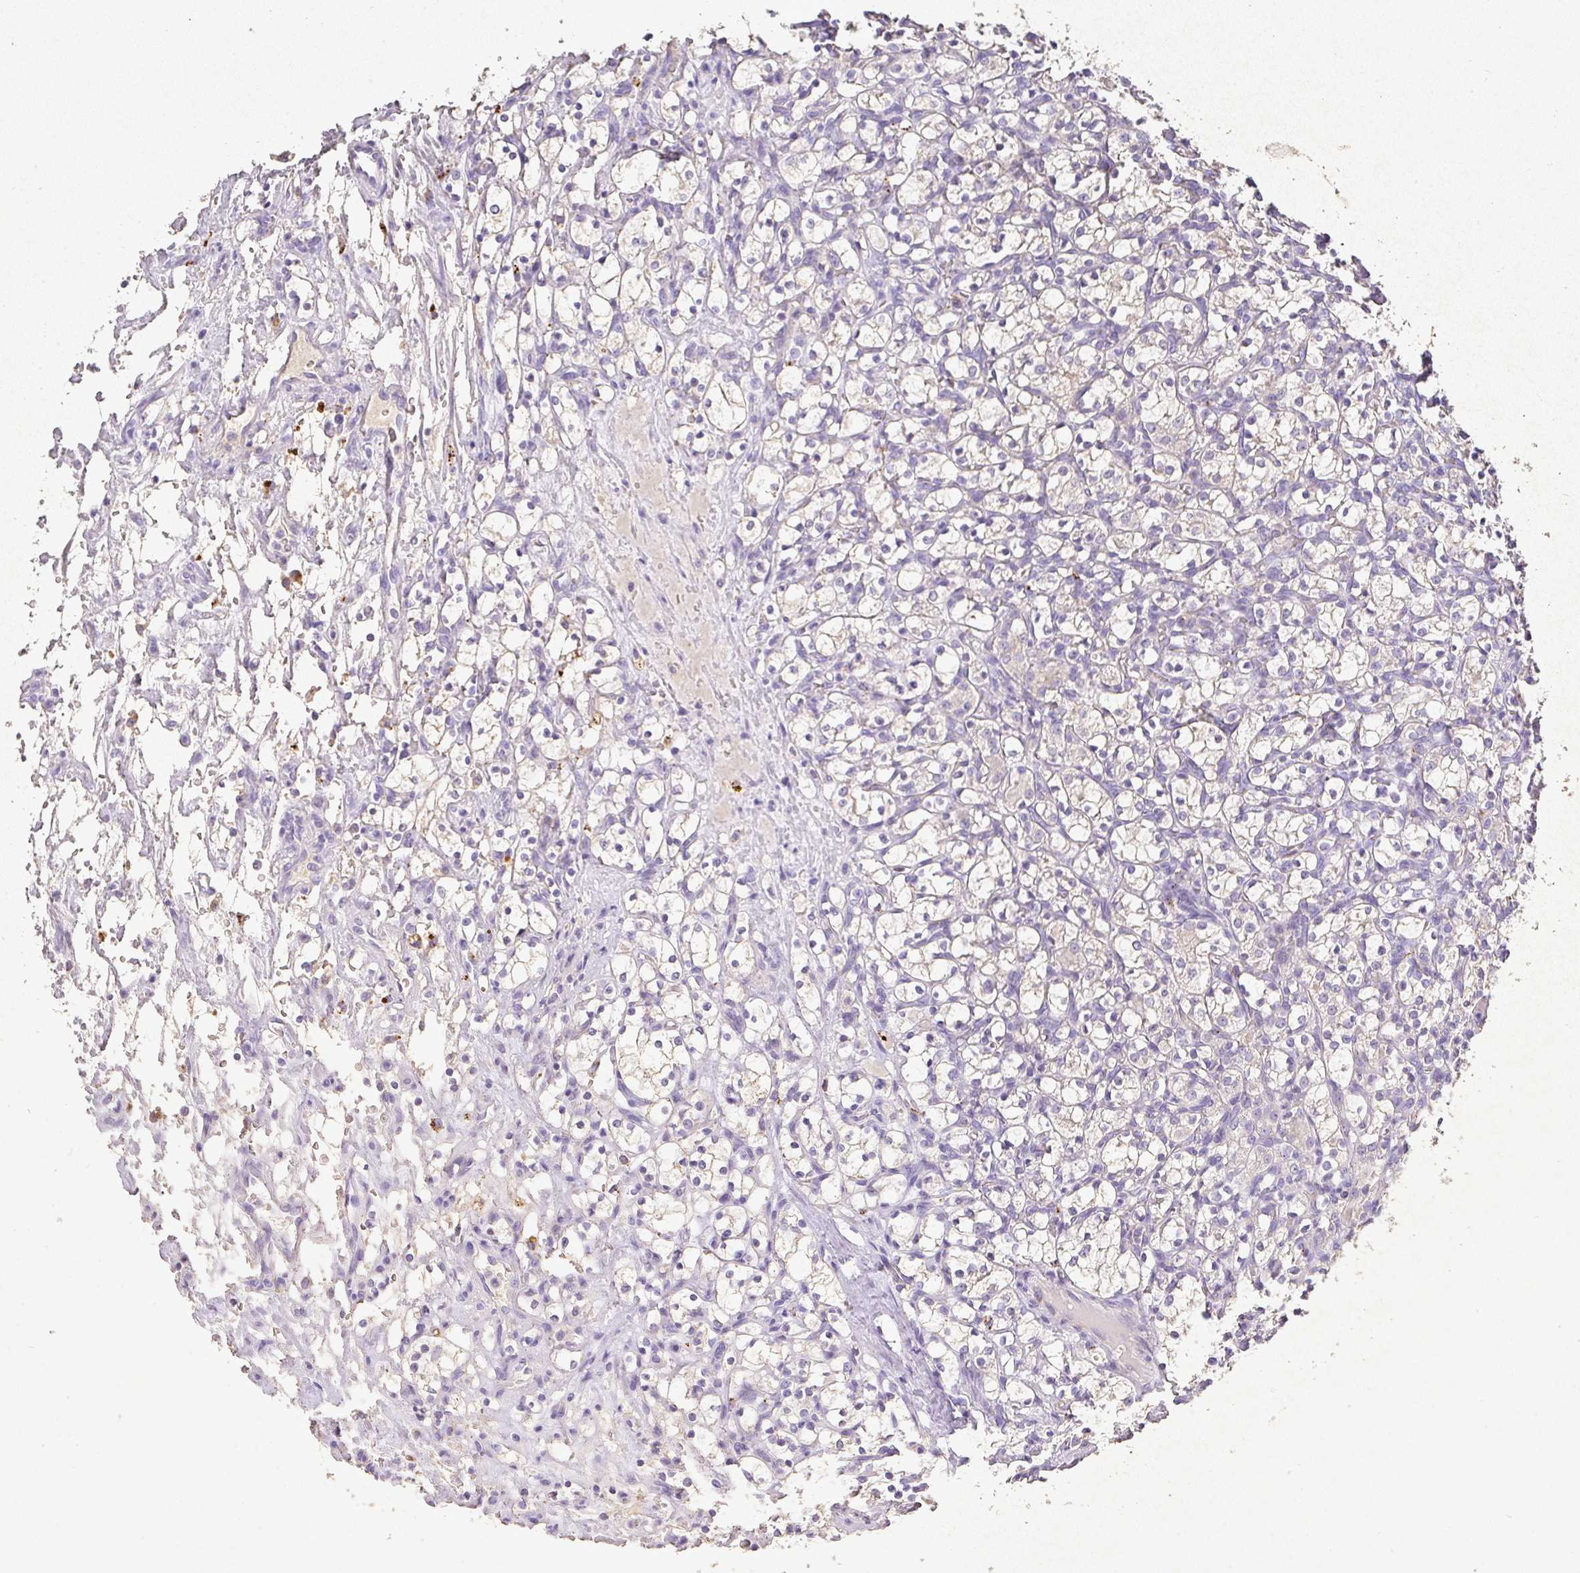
{"staining": {"intensity": "negative", "quantity": "none", "location": "none"}, "tissue": "renal cancer", "cell_type": "Tumor cells", "image_type": "cancer", "snomed": [{"axis": "morphology", "description": "Adenocarcinoma, NOS"}, {"axis": "topography", "description": "Kidney"}], "caption": "Renal cancer stained for a protein using IHC shows no expression tumor cells.", "gene": "RPS2", "patient": {"sex": "female", "age": 69}}